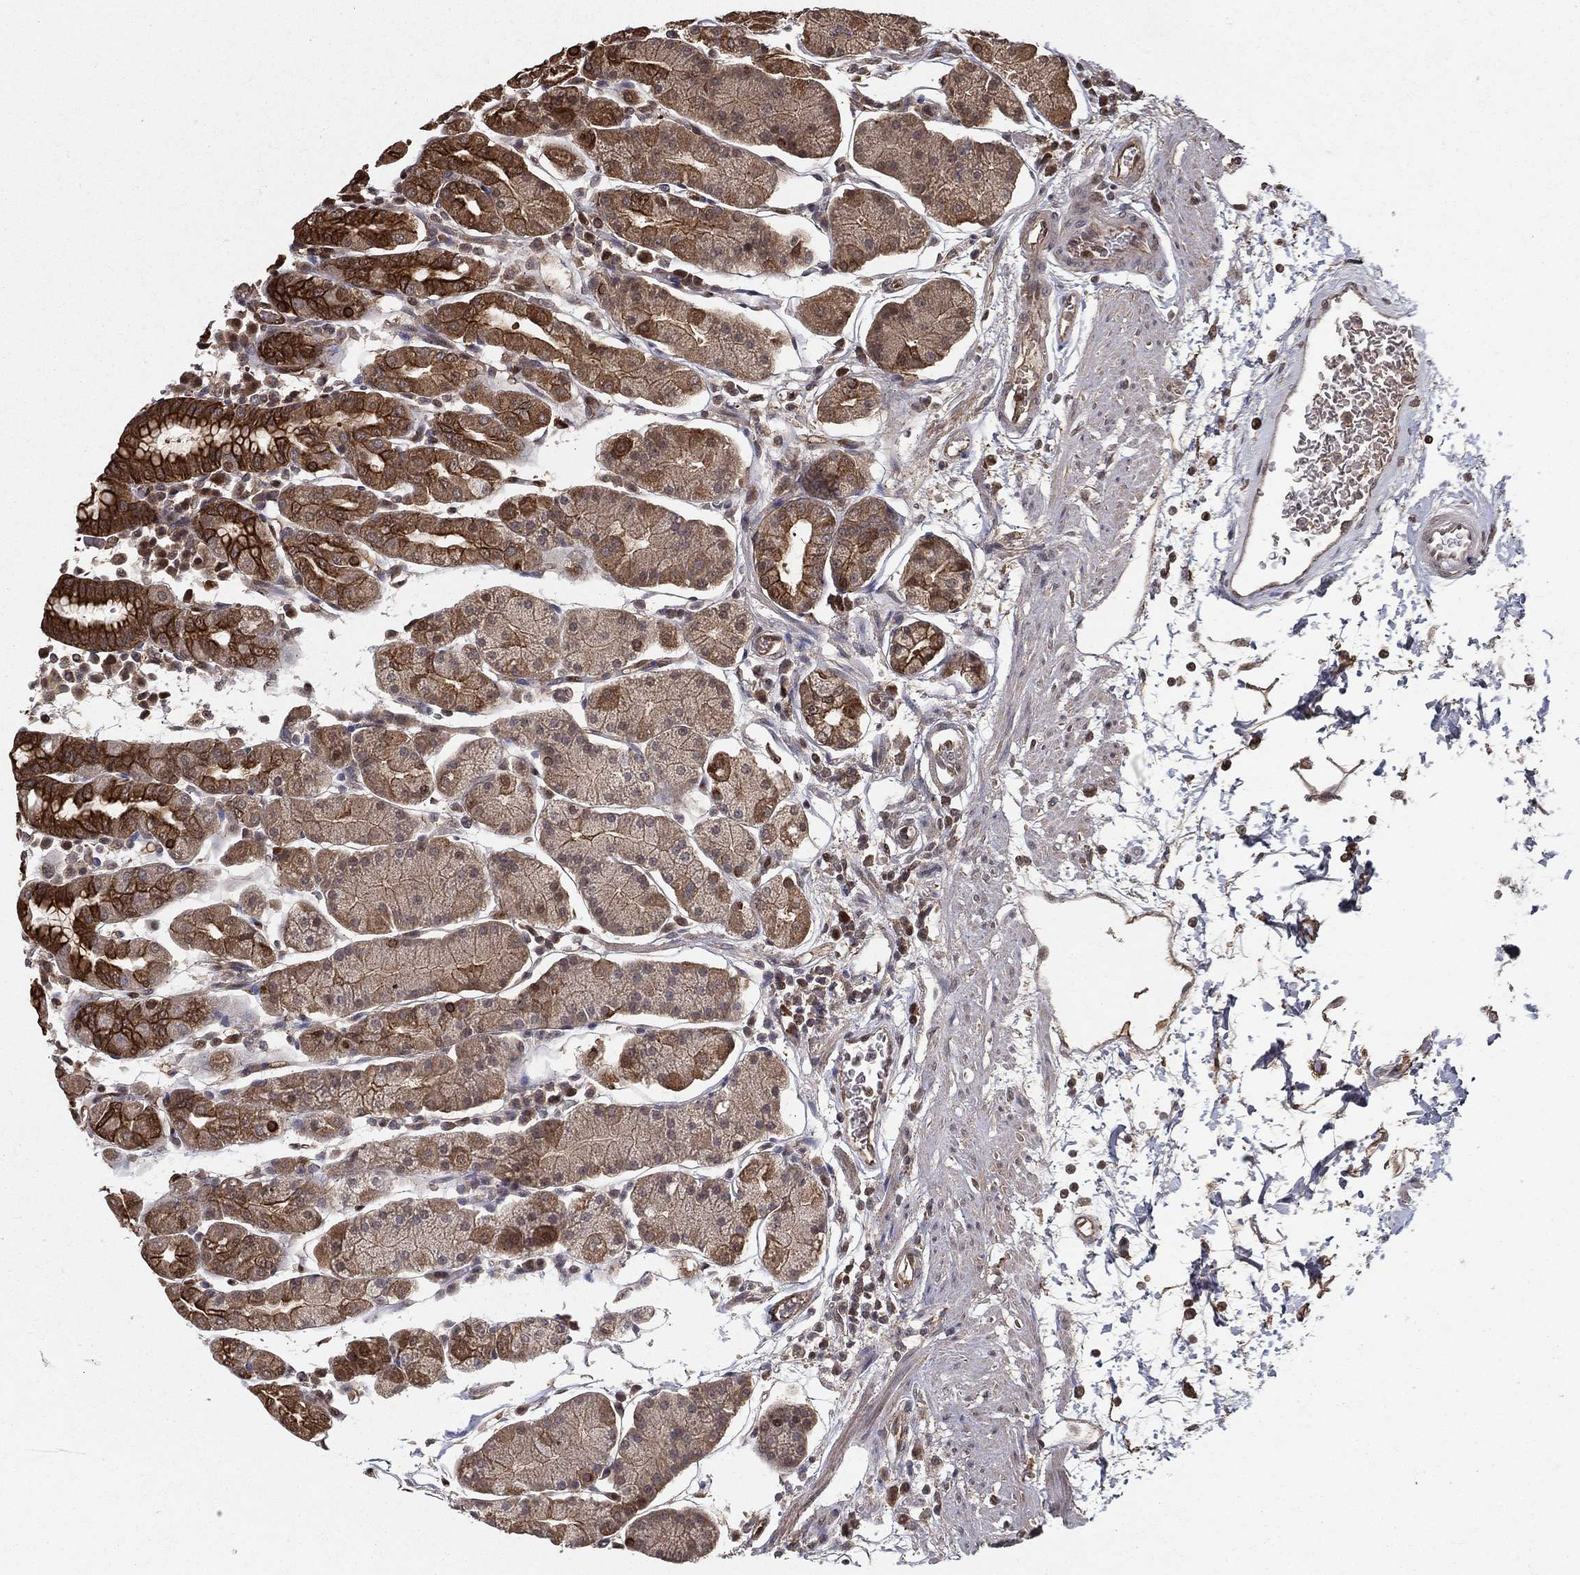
{"staining": {"intensity": "strong", "quantity": "25%-75%", "location": "cytoplasmic/membranous"}, "tissue": "stomach", "cell_type": "Glandular cells", "image_type": "normal", "snomed": [{"axis": "morphology", "description": "Normal tissue, NOS"}, {"axis": "topography", "description": "Stomach"}], "caption": "Immunohistochemistry (IHC) of normal stomach displays high levels of strong cytoplasmic/membranous positivity in about 25%-75% of glandular cells. The staining was performed using DAB (3,3'-diaminobenzidine) to visualize the protein expression in brown, while the nuclei were stained in blue with hematoxylin (Magnification: 20x).", "gene": "SLC6A6", "patient": {"sex": "male", "age": 54}}